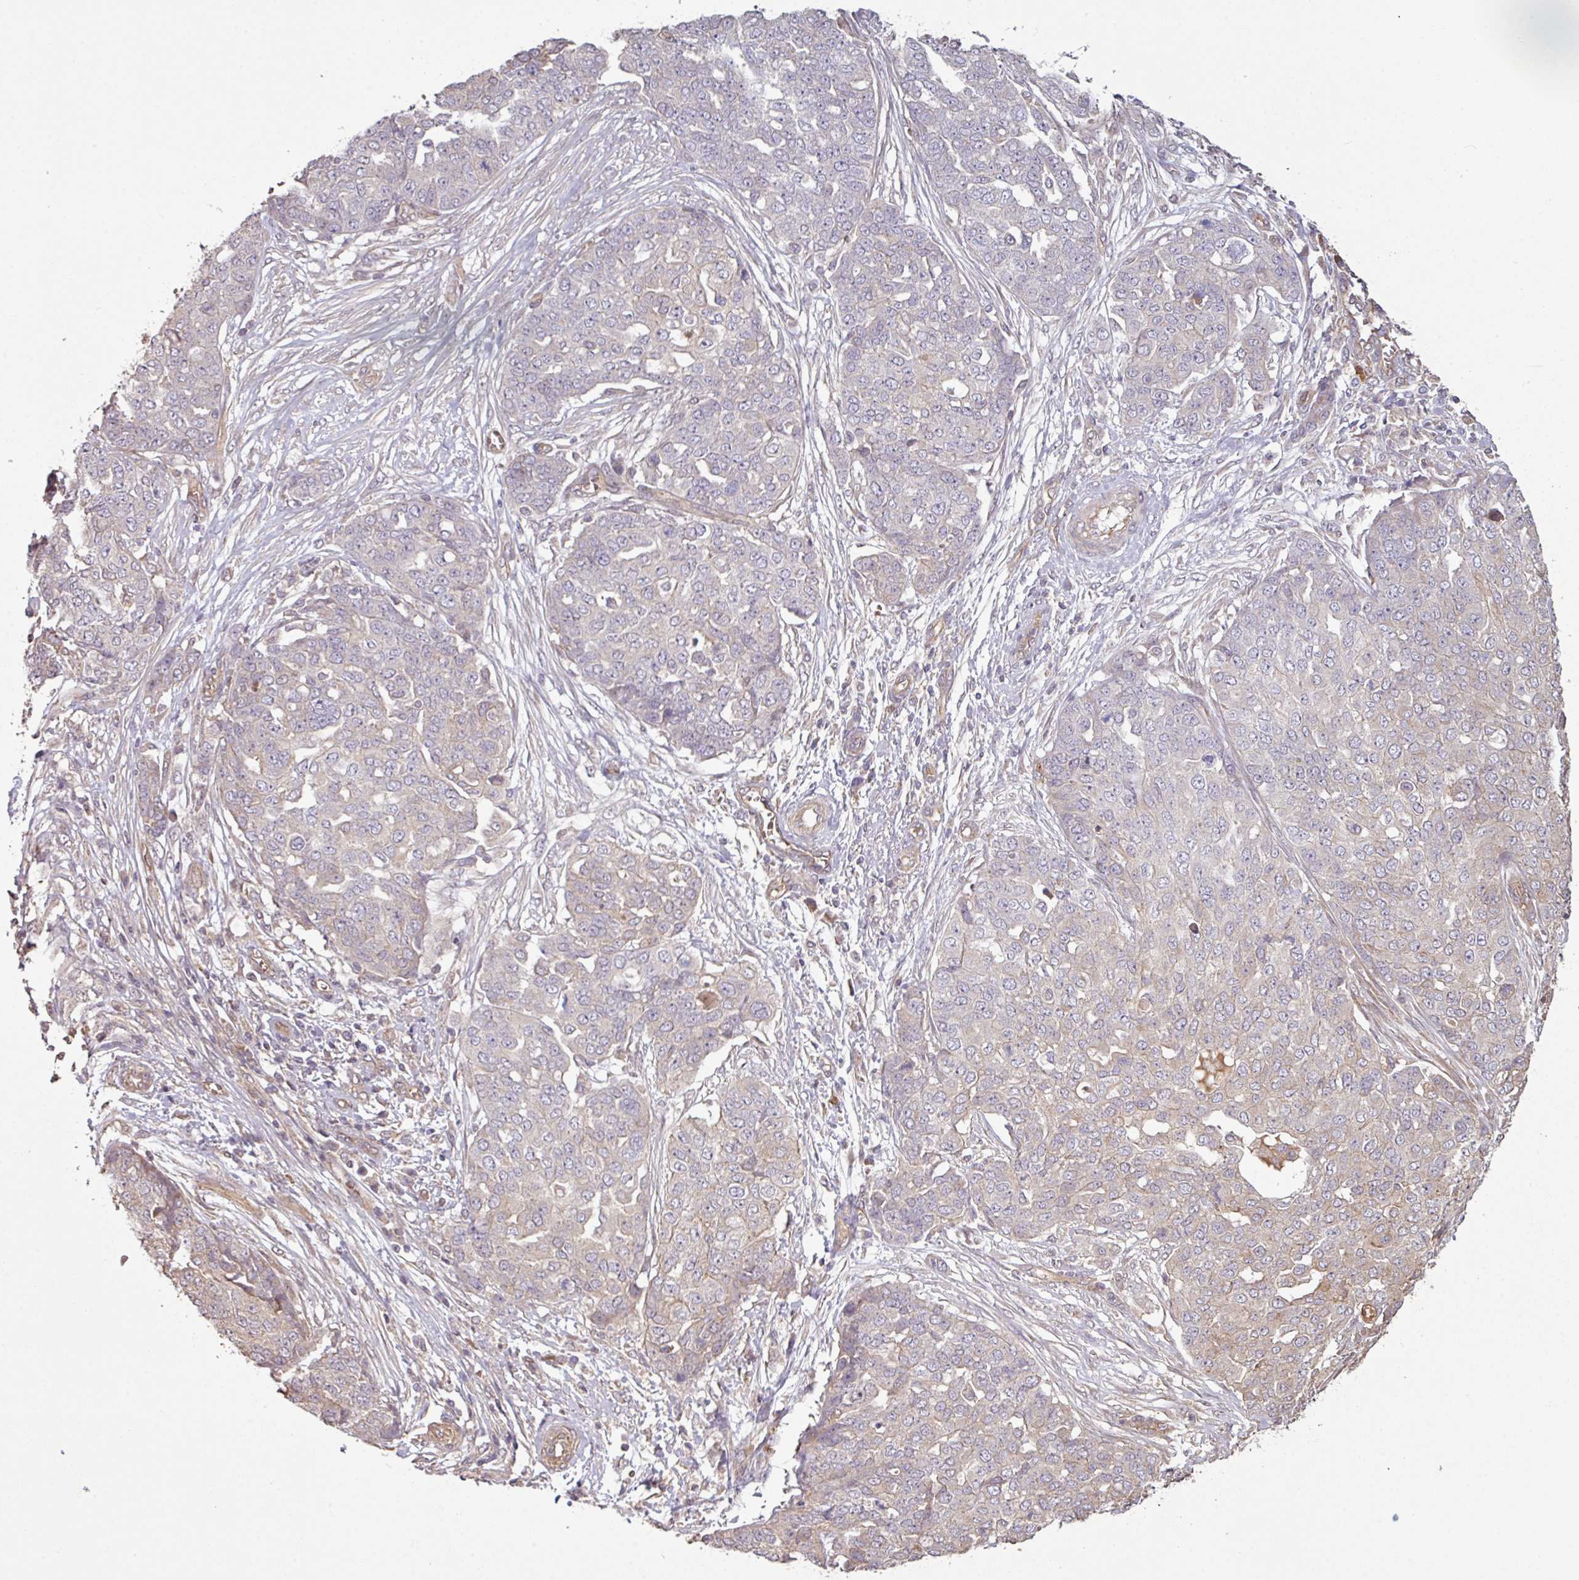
{"staining": {"intensity": "negative", "quantity": "none", "location": "none"}, "tissue": "ovarian cancer", "cell_type": "Tumor cells", "image_type": "cancer", "snomed": [{"axis": "morphology", "description": "Cystadenocarcinoma, serous, NOS"}, {"axis": "topography", "description": "Soft tissue"}, {"axis": "topography", "description": "Ovary"}], "caption": "This is a photomicrograph of immunohistochemistry staining of ovarian cancer, which shows no expression in tumor cells.", "gene": "NHSL2", "patient": {"sex": "female", "age": 57}}